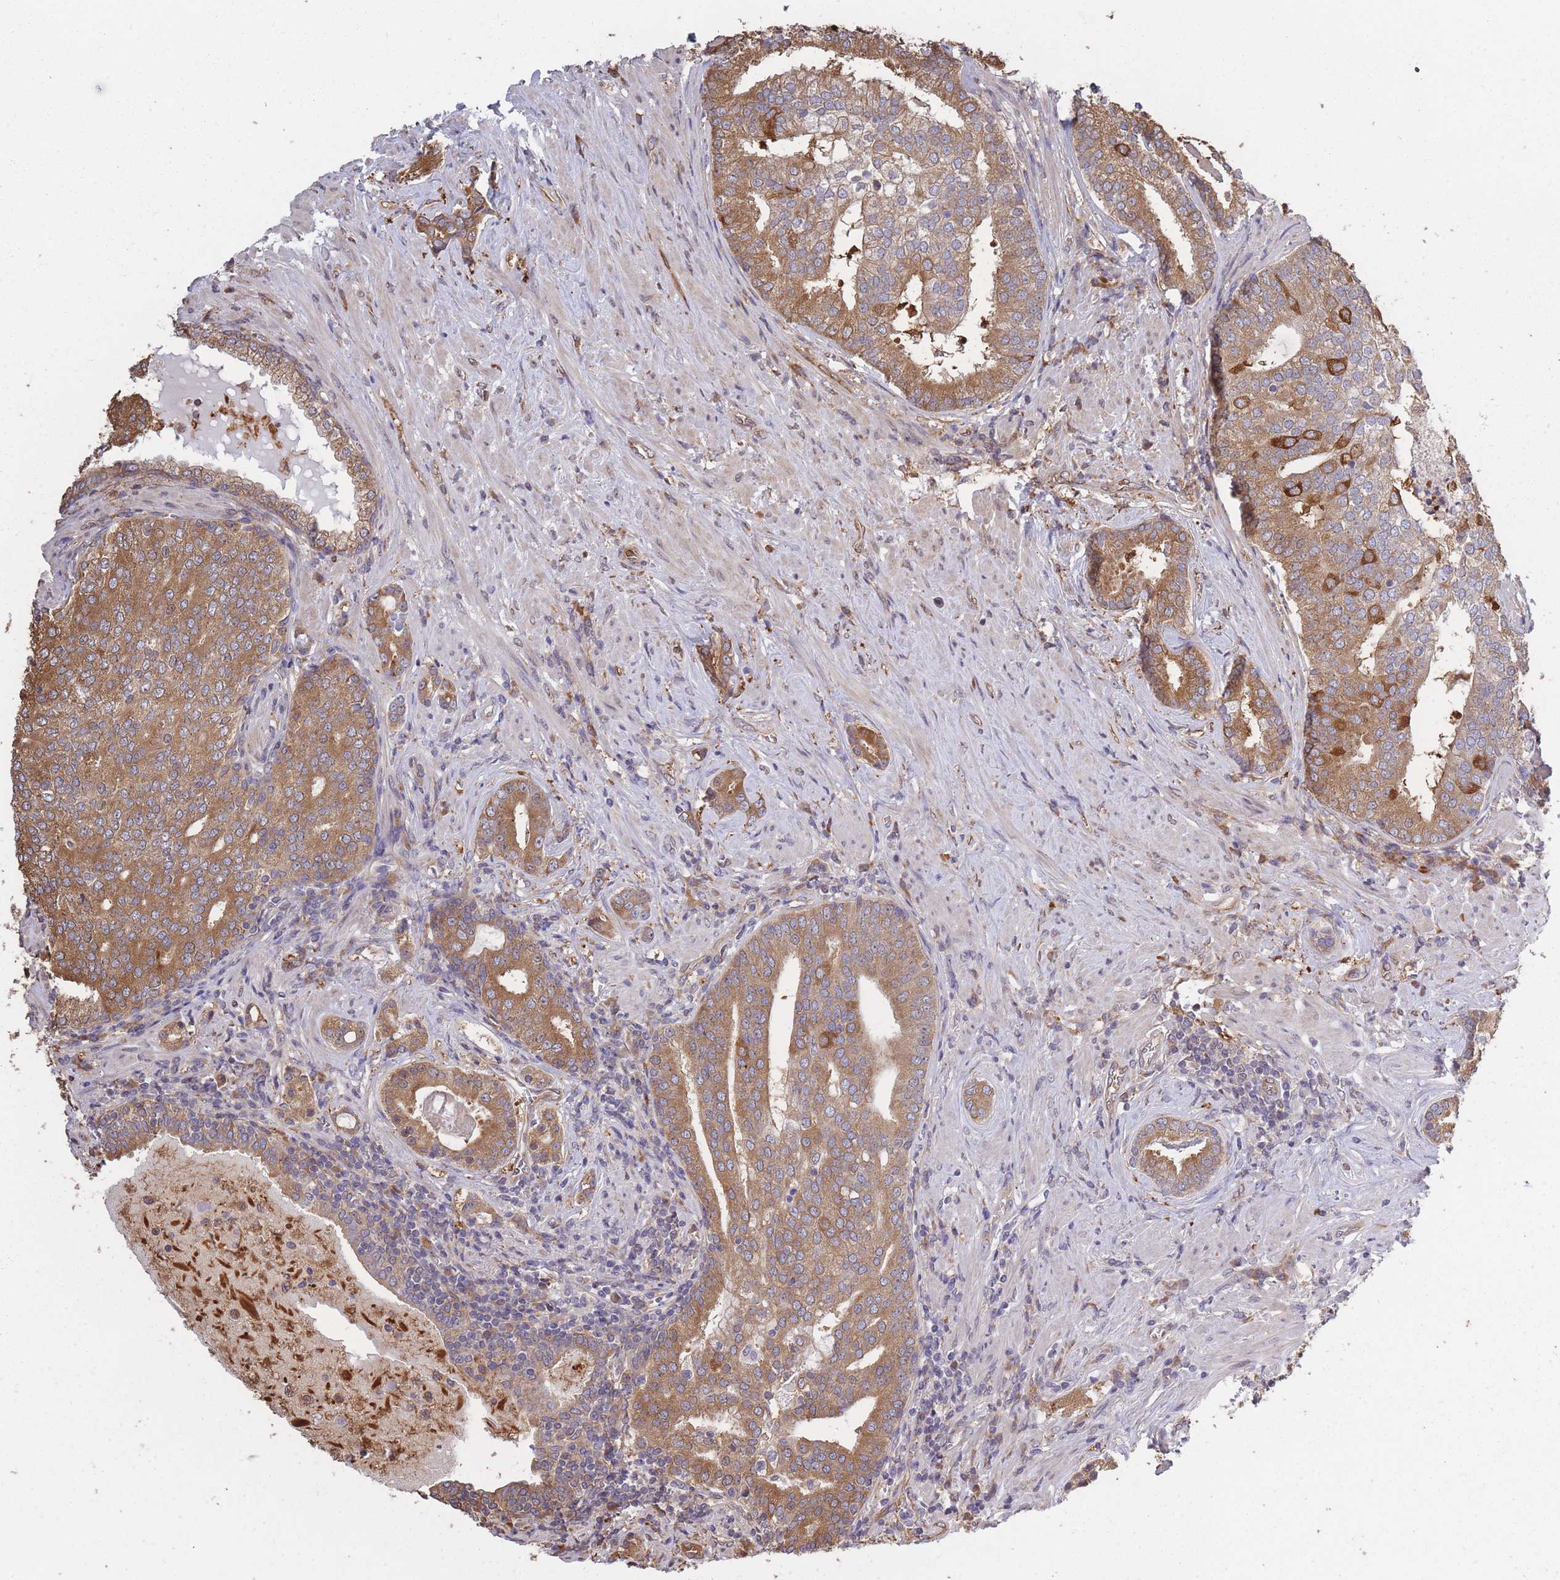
{"staining": {"intensity": "moderate", "quantity": ">75%", "location": "cytoplasmic/membranous"}, "tissue": "prostate cancer", "cell_type": "Tumor cells", "image_type": "cancer", "snomed": [{"axis": "morphology", "description": "Adenocarcinoma, High grade"}, {"axis": "topography", "description": "Prostate"}], "caption": "Immunohistochemical staining of human prostate cancer (adenocarcinoma (high-grade)) shows medium levels of moderate cytoplasmic/membranous staining in approximately >75% of tumor cells.", "gene": "ARL13B", "patient": {"sex": "male", "age": 55}}